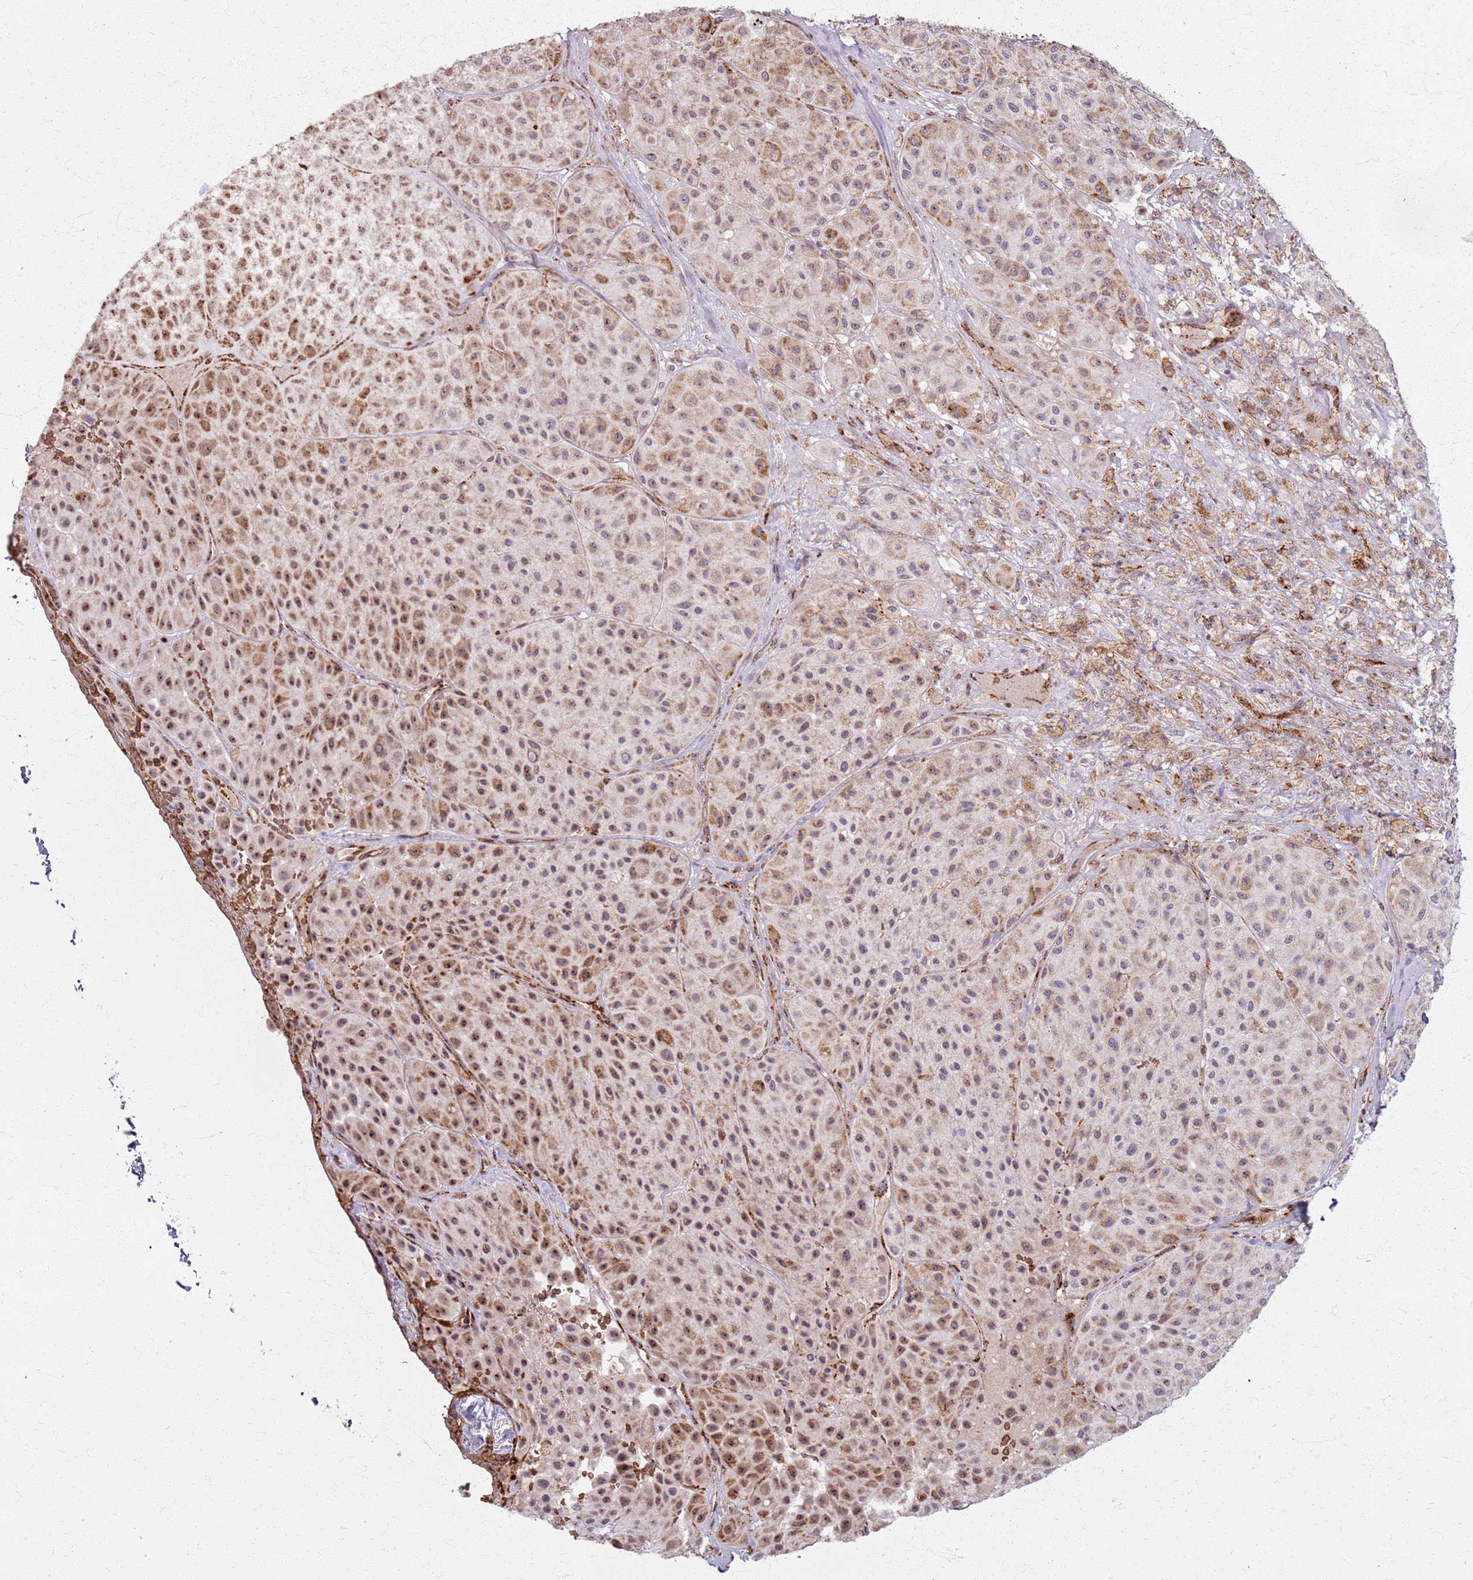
{"staining": {"intensity": "moderate", "quantity": "25%-75%", "location": "cytoplasmic/membranous,nuclear"}, "tissue": "melanoma", "cell_type": "Tumor cells", "image_type": "cancer", "snomed": [{"axis": "morphology", "description": "Malignant melanoma, Metastatic site"}, {"axis": "topography", "description": "Smooth muscle"}], "caption": "An image of human malignant melanoma (metastatic site) stained for a protein demonstrates moderate cytoplasmic/membranous and nuclear brown staining in tumor cells. Nuclei are stained in blue.", "gene": "KRI1", "patient": {"sex": "male", "age": 41}}